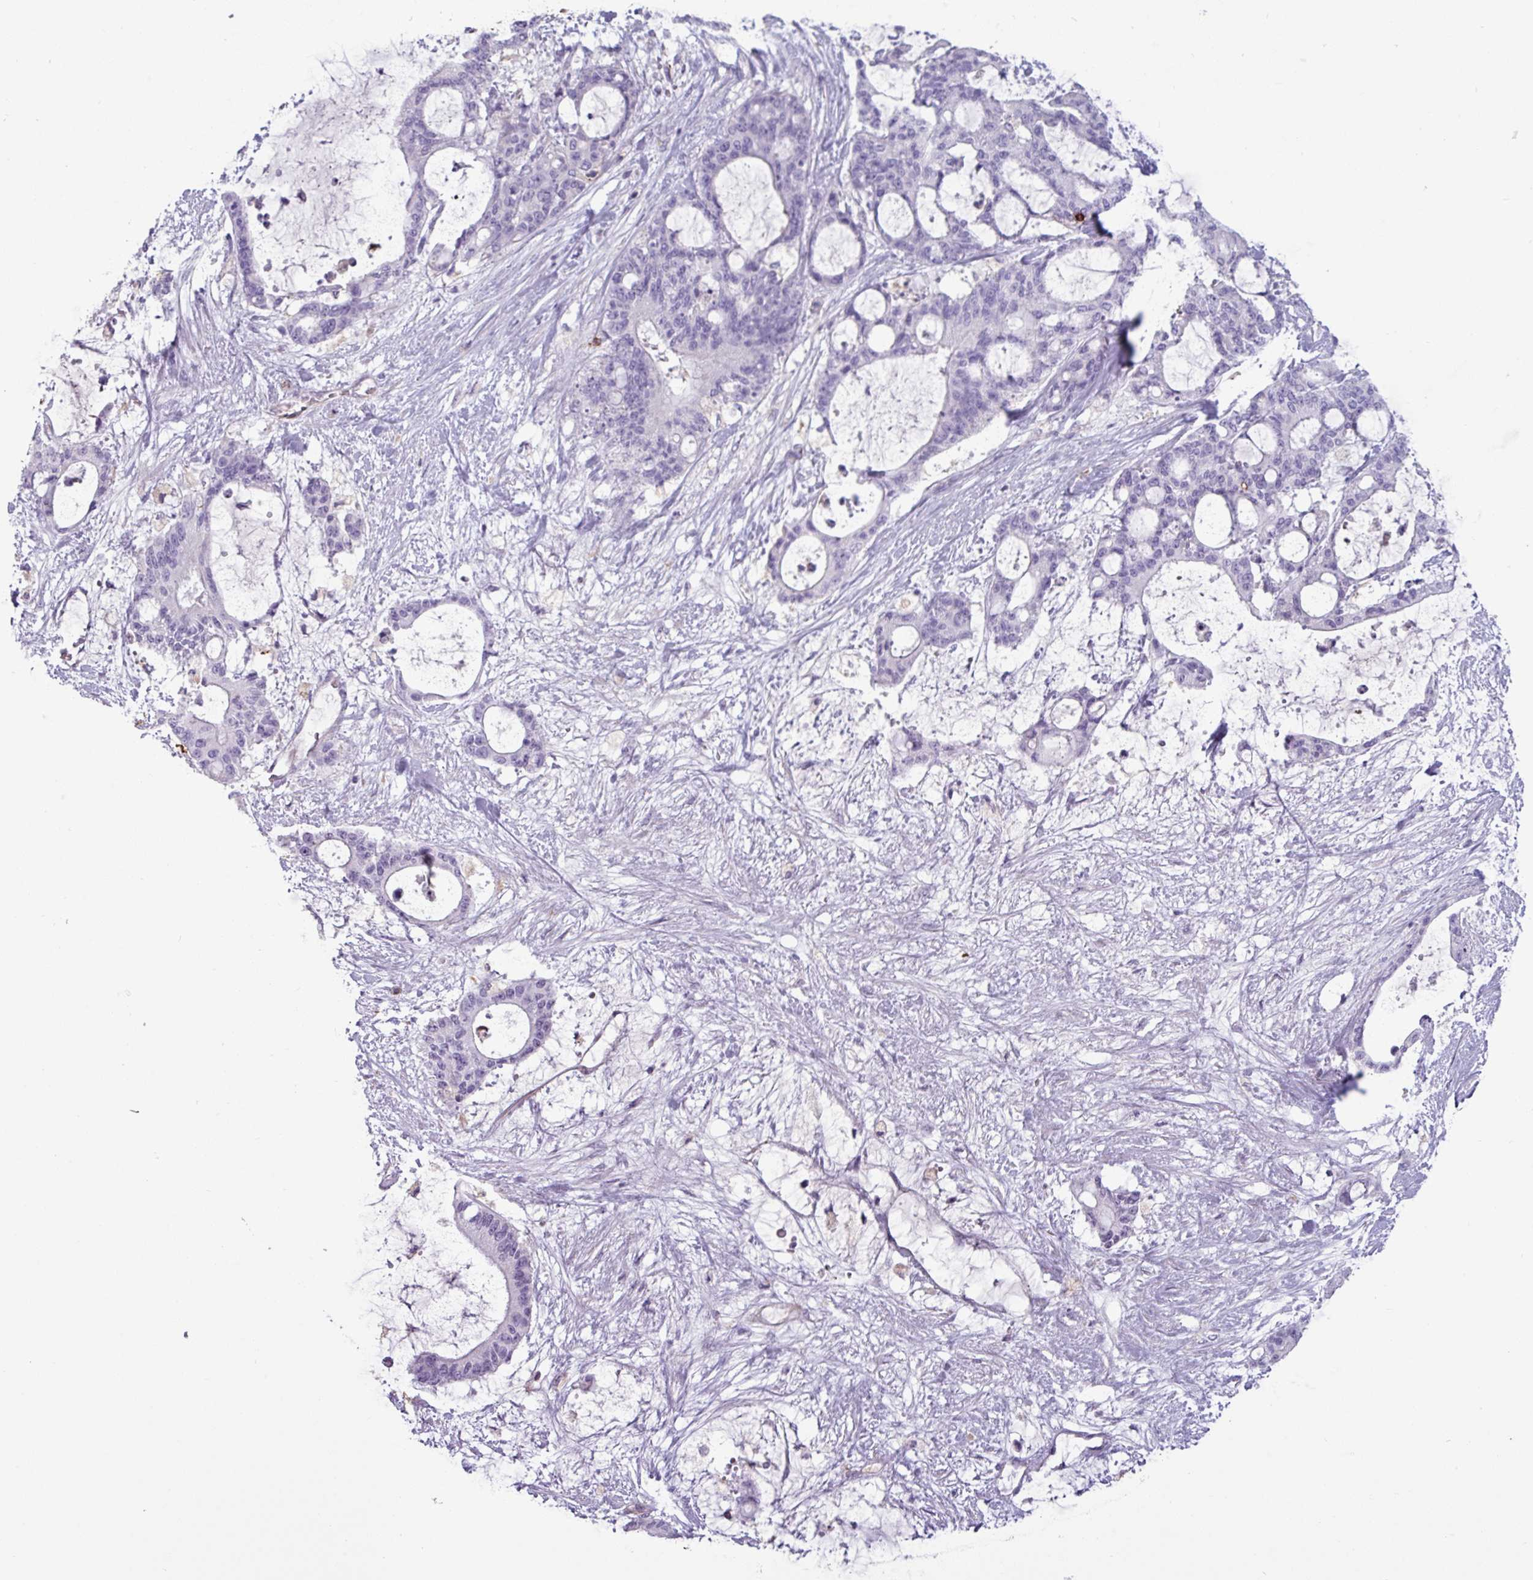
{"staining": {"intensity": "negative", "quantity": "none", "location": "none"}, "tissue": "liver cancer", "cell_type": "Tumor cells", "image_type": "cancer", "snomed": [{"axis": "morphology", "description": "Normal tissue, NOS"}, {"axis": "morphology", "description": "Cholangiocarcinoma"}, {"axis": "topography", "description": "Liver"}, {"axis": "topography", "description": "Peripheral nerve tissue"}], "caption": "Tumor cells show no significant protein staining in liver cancer. (DAB IHC with hematoxylin counter stain).", "gene": "CD8A", "patient": {"sex": "female", "age": 73}}